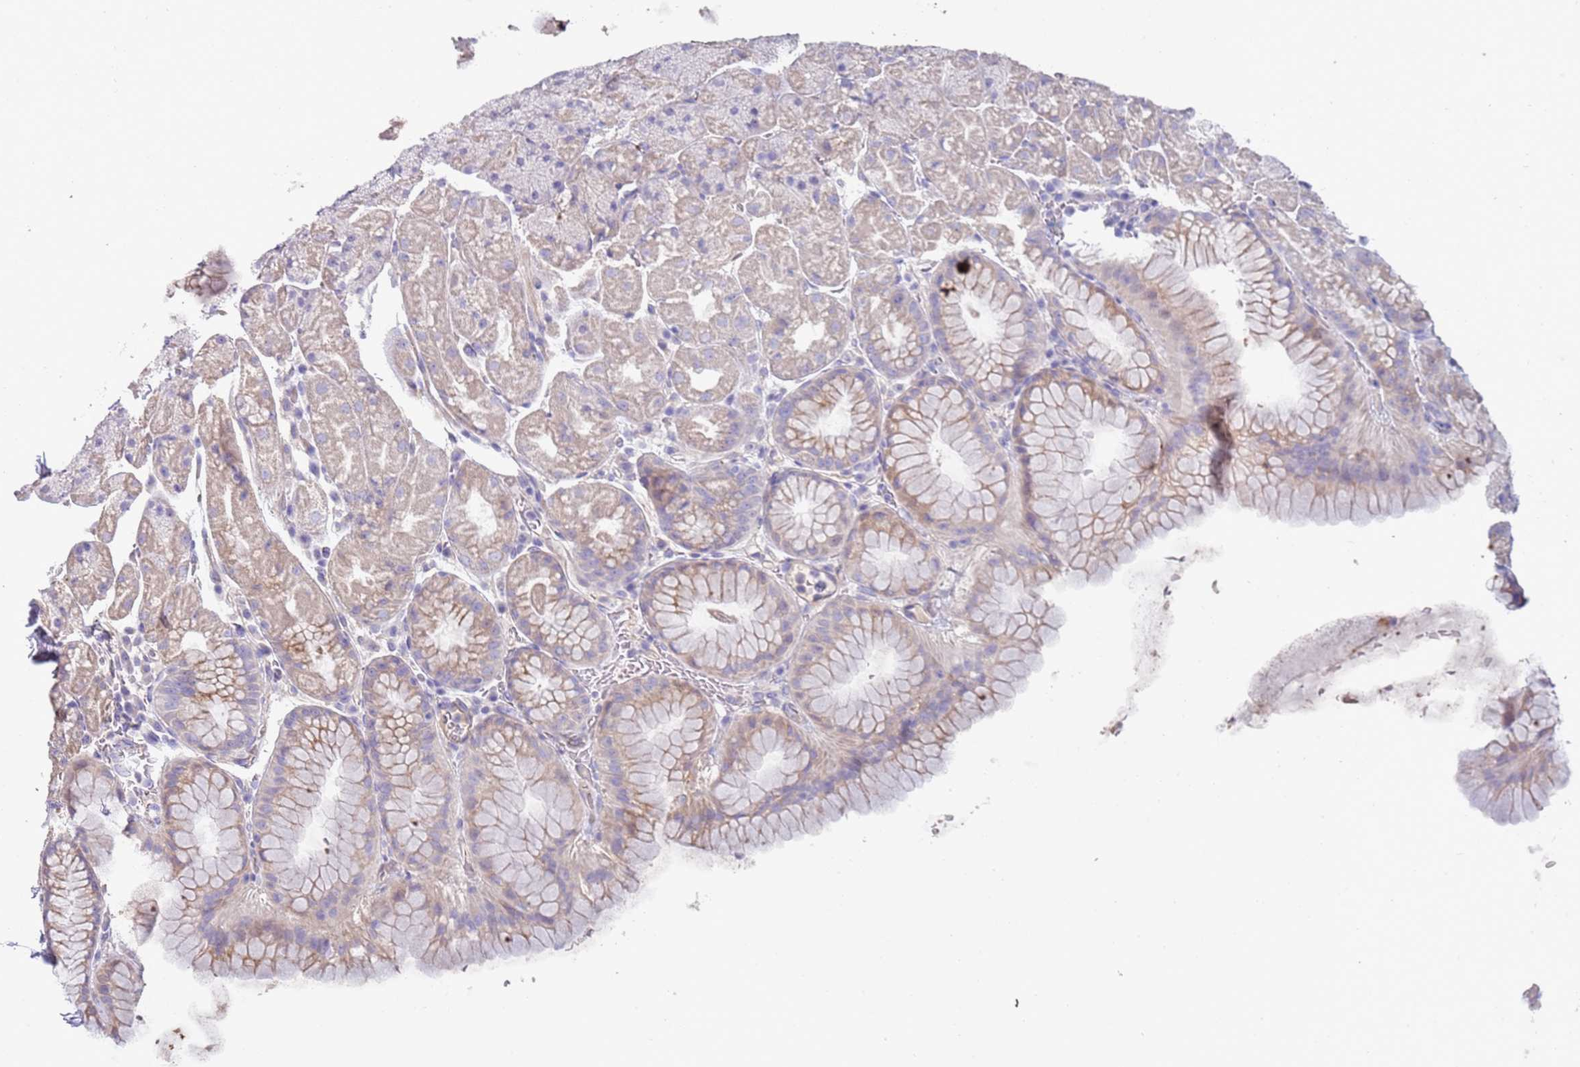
{"staining": {"intensity": "moderate", "quantity": "25%-75%", "location": "cytoplasmic/membranous"}, "tissue": "stomach", "cell_type": "Glandular cells", "image_type": "normal", "snomed": [{"axis": "morphology", "description": "Normal tissue, NOS"}, {"axis": "topography", "description": "Stomach, upper"}, {"axis": "topography", "description": "Stomach, lower"}], "caption": "Immunohistochemistry (IHC) image of benign stomach: stomach stained using immunohistochemistry (IHC) displays medium levels of moderate protein expression localized specifically in the cytoplasmic/membranous of glandular cells, appearing as a cytoplasmic/membranous brown color.", "gene": "ENSG00000271254", "patient": {"sex": "male", "age": 67}}